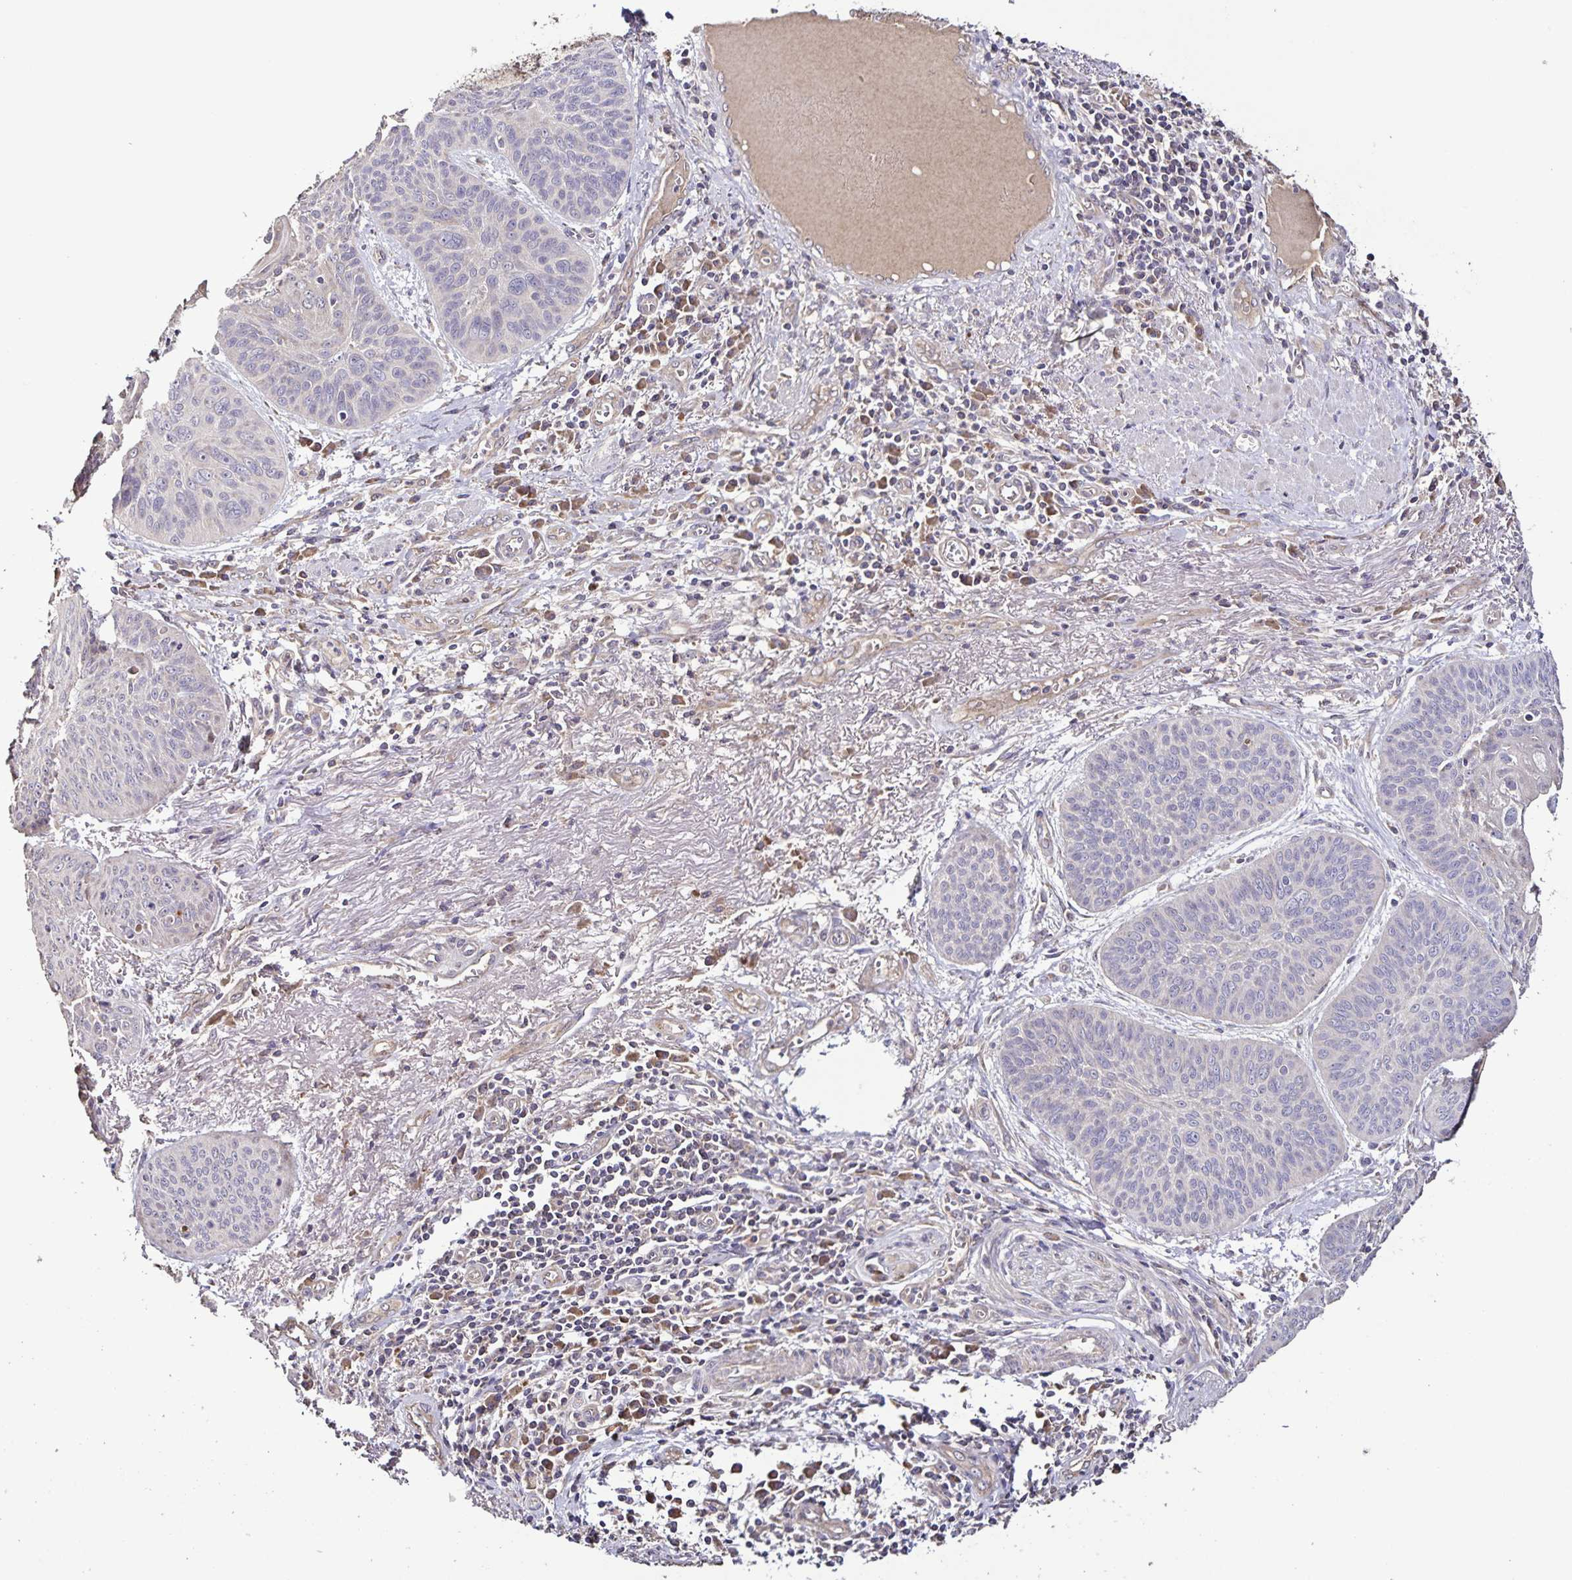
{"staining": {"intensity": "negative", "quantity": "none", "location": "none"}, "tissue": "lung cancer", "cell_type": "Tumor cells", "image_type": "cancer", "snomed": [{"axis": "morphology", "description": "Squamous cell carcinoma, NOS"}, {"axis": "topography", "description": "Lung"}], "caption": "Tumor cells are negative for brown protein staining in lung cancer (squamous cell carcinoma).", "gene": "MAN1A1", "patient": {"sex": "male", "age": 74}}